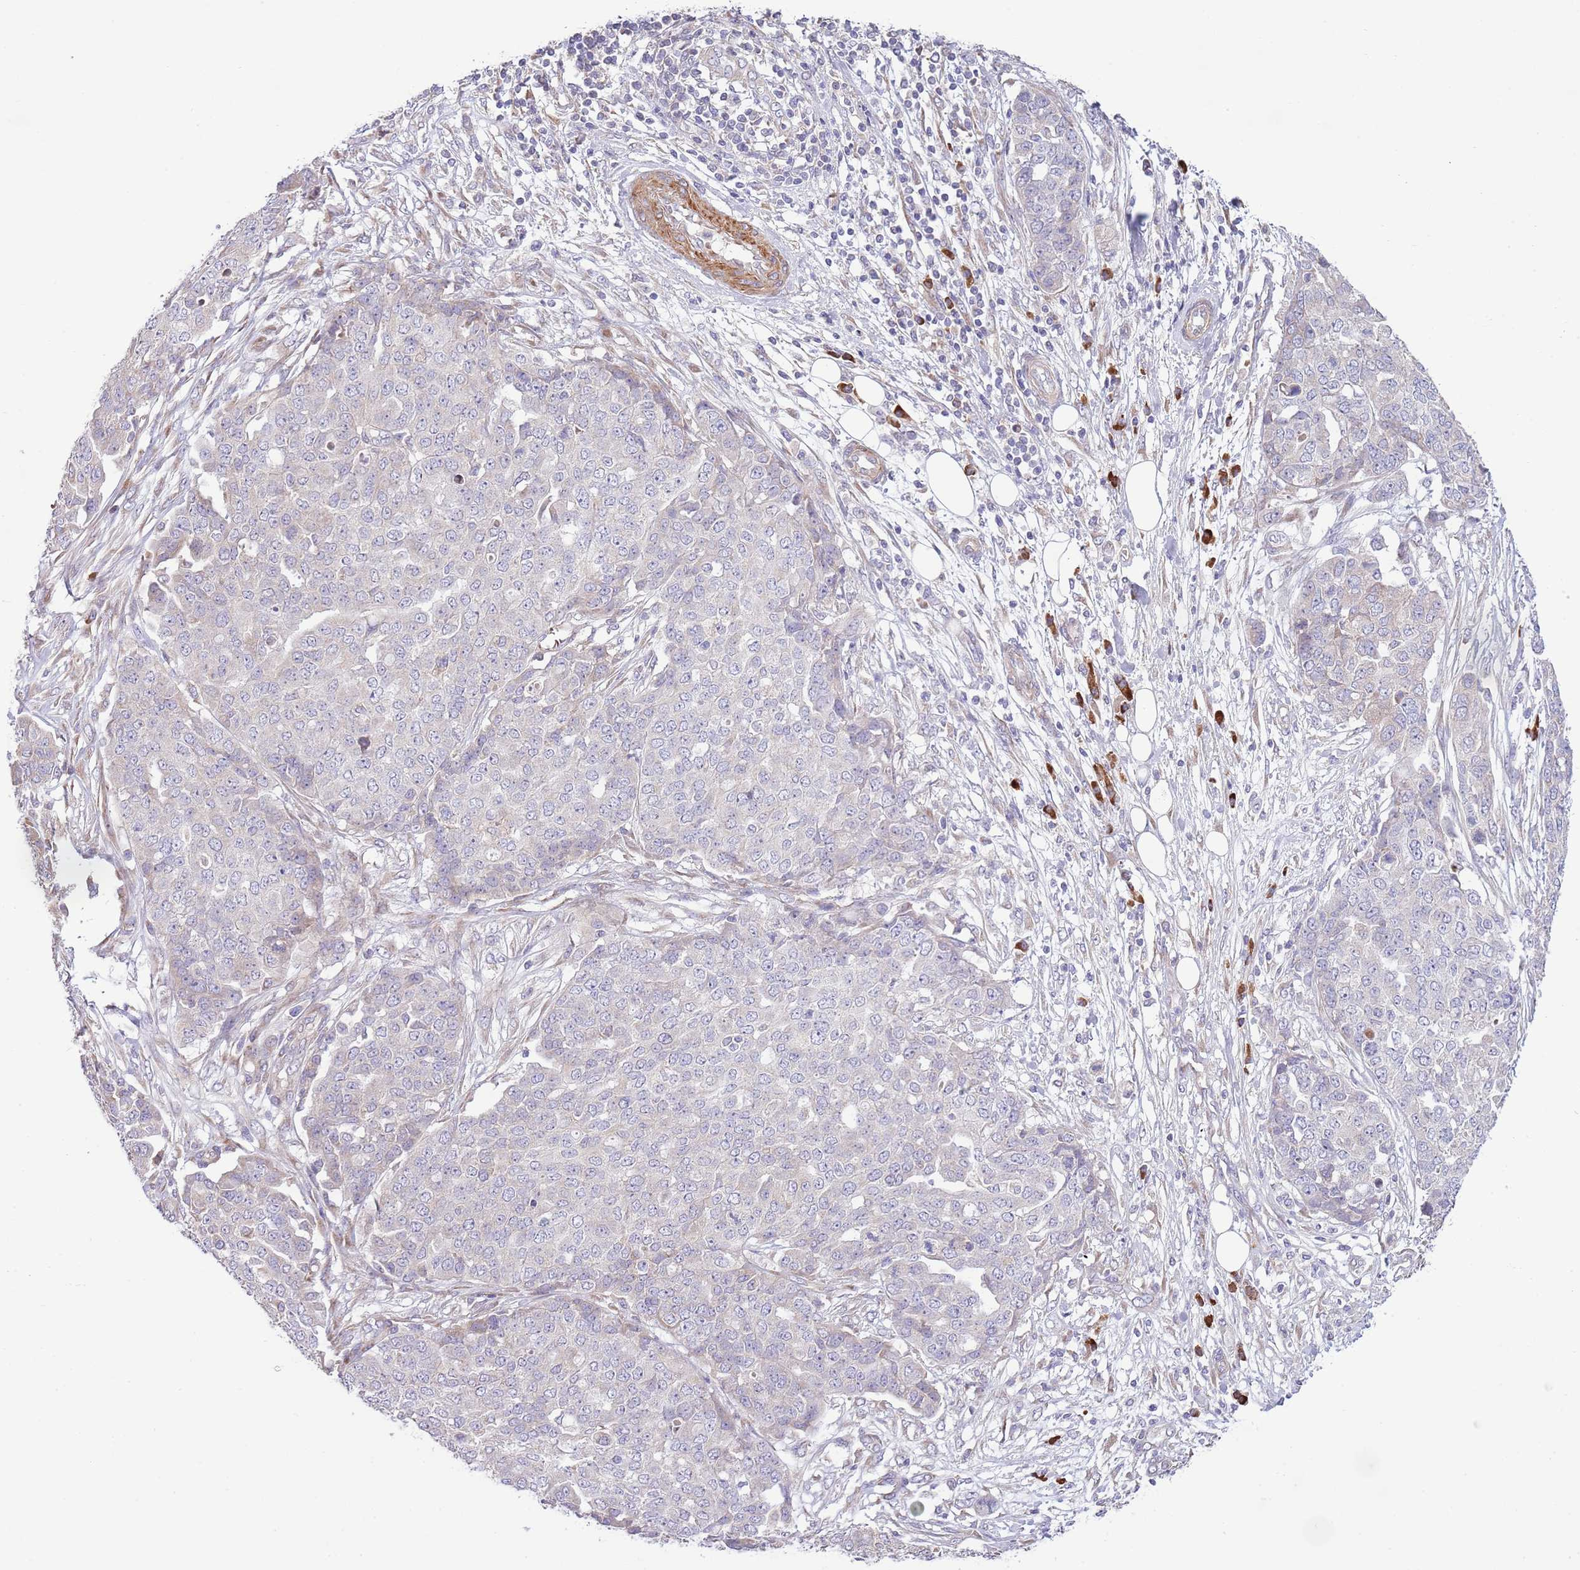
{"staining": {"intensity": "negative", "quantity": "none", "location": "none"}, "tissue": "ovarian cancer", "cell_type": "Tumor cells", "image_type": "cancer", "snomed": [{"axis": "morphology", "description": "Cystadenocarcinoma, serous, NOS"}, {"axis": "topography", "description": "Soft tissue"}, {"axis": "topography", "description": "Ovary"}], "caption": "Image shows no significant protein expression in tumor cells of ovarian serous cystadenocarcinoma.", "gene": "DAND5", "patient": {"sex": "female", "age": 57}}